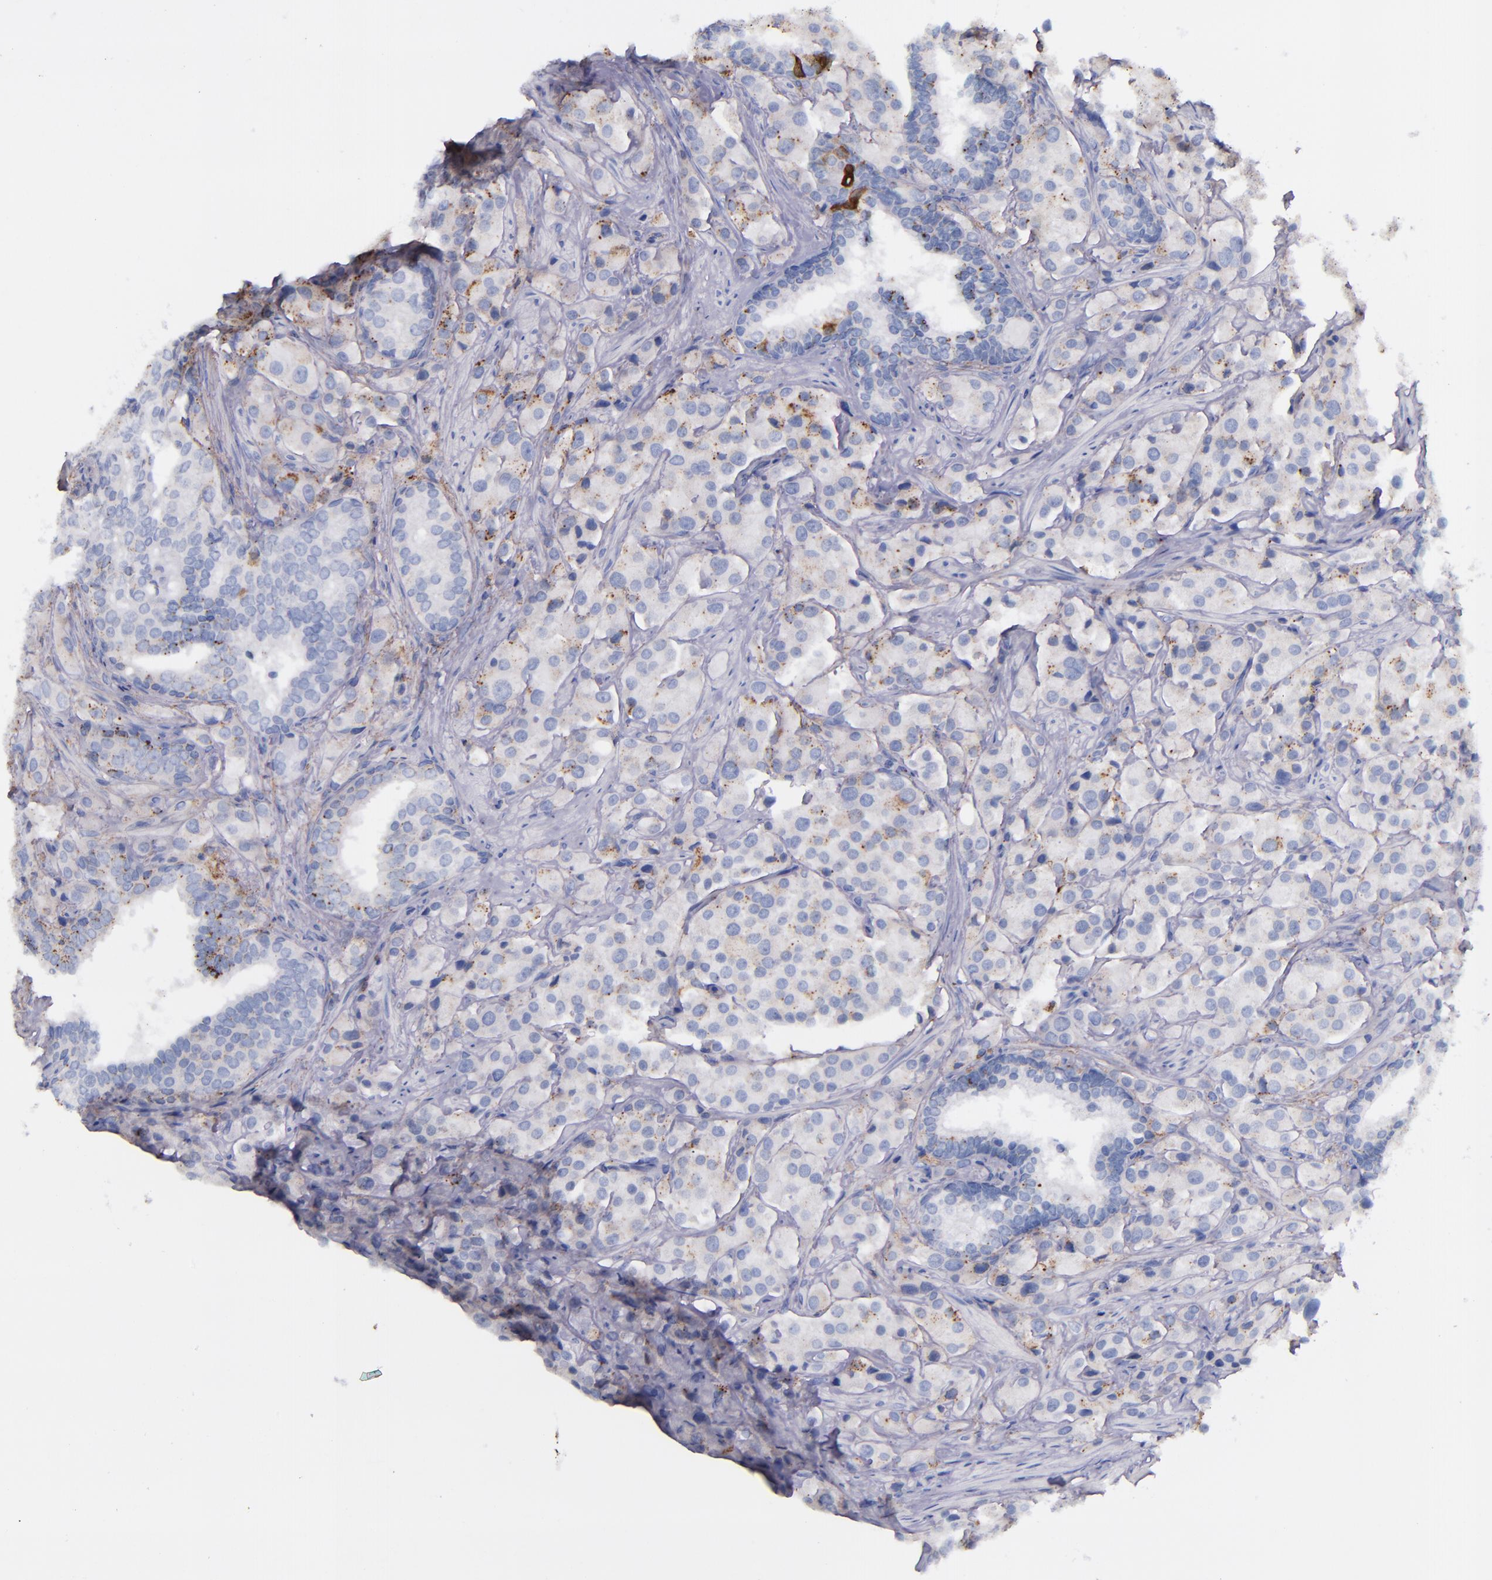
{"staining": {"intensity": "moderate", "quantity": "<25%", "location": "cytoplasmic/membranous"}, "tissue": "prostate cancer", "cell_type": "Tumor cells", "image_type": "cancer", "snomed": [{"axis": "morphology", "description": "Adenocarcinoma, Medium grade"}, {"axis": "topography", "description": "Prostate"}], "caption": "Prostate cancer (adenocarcinoma (medium-grade)) stained with immunohistochemistry shows moderate cytoplasmic/membranous expression in approximately <25% of tumor cells.", "gene": "IVL", "patient": {"sex": "male", "age": 70}}